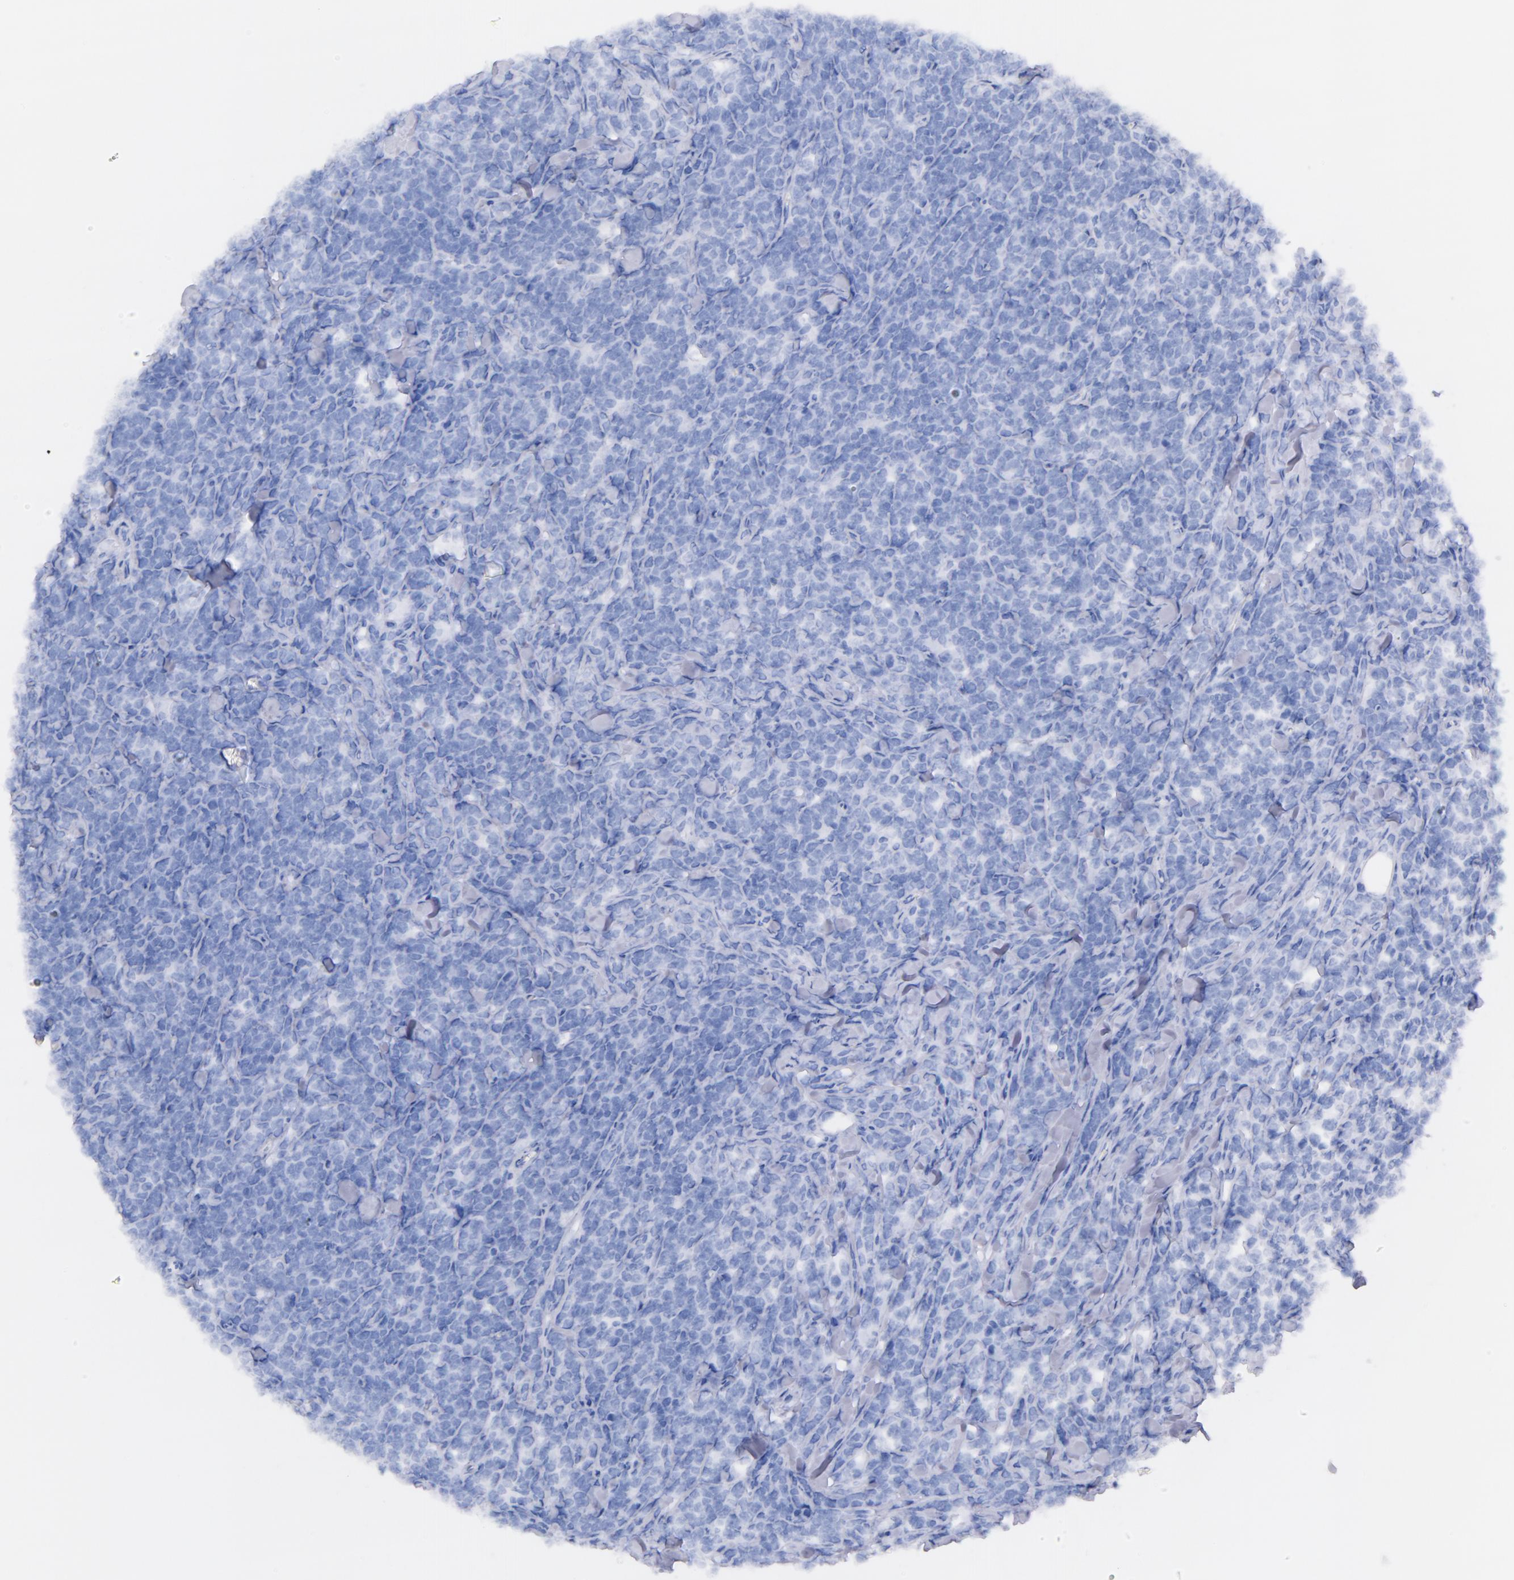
{"staining": {"intensity": "negative", "quantity": "none", "location": "none"}, "tissue": "lymphoma", "cell_type": "Tumor cells", "image_type": "cancer", "snomed": [{"axis": "morphology", "description": "Malignant lymphoma, non-Hodgkin's type, High grade"}, {"axis": "topography", "description": "Small intestine"}, {"axis": "topography", "description": "Colon"}], "caption": "IHC of lymphoma shows no expression in tumor cells. Brightfield microscopy of immunohistochemistry (IHC) stained with DAB (brown) and hematoxylin (blue), captured at high magnification.", "gene": "CD44", "patient": {"sex": "male", "age": 8}}